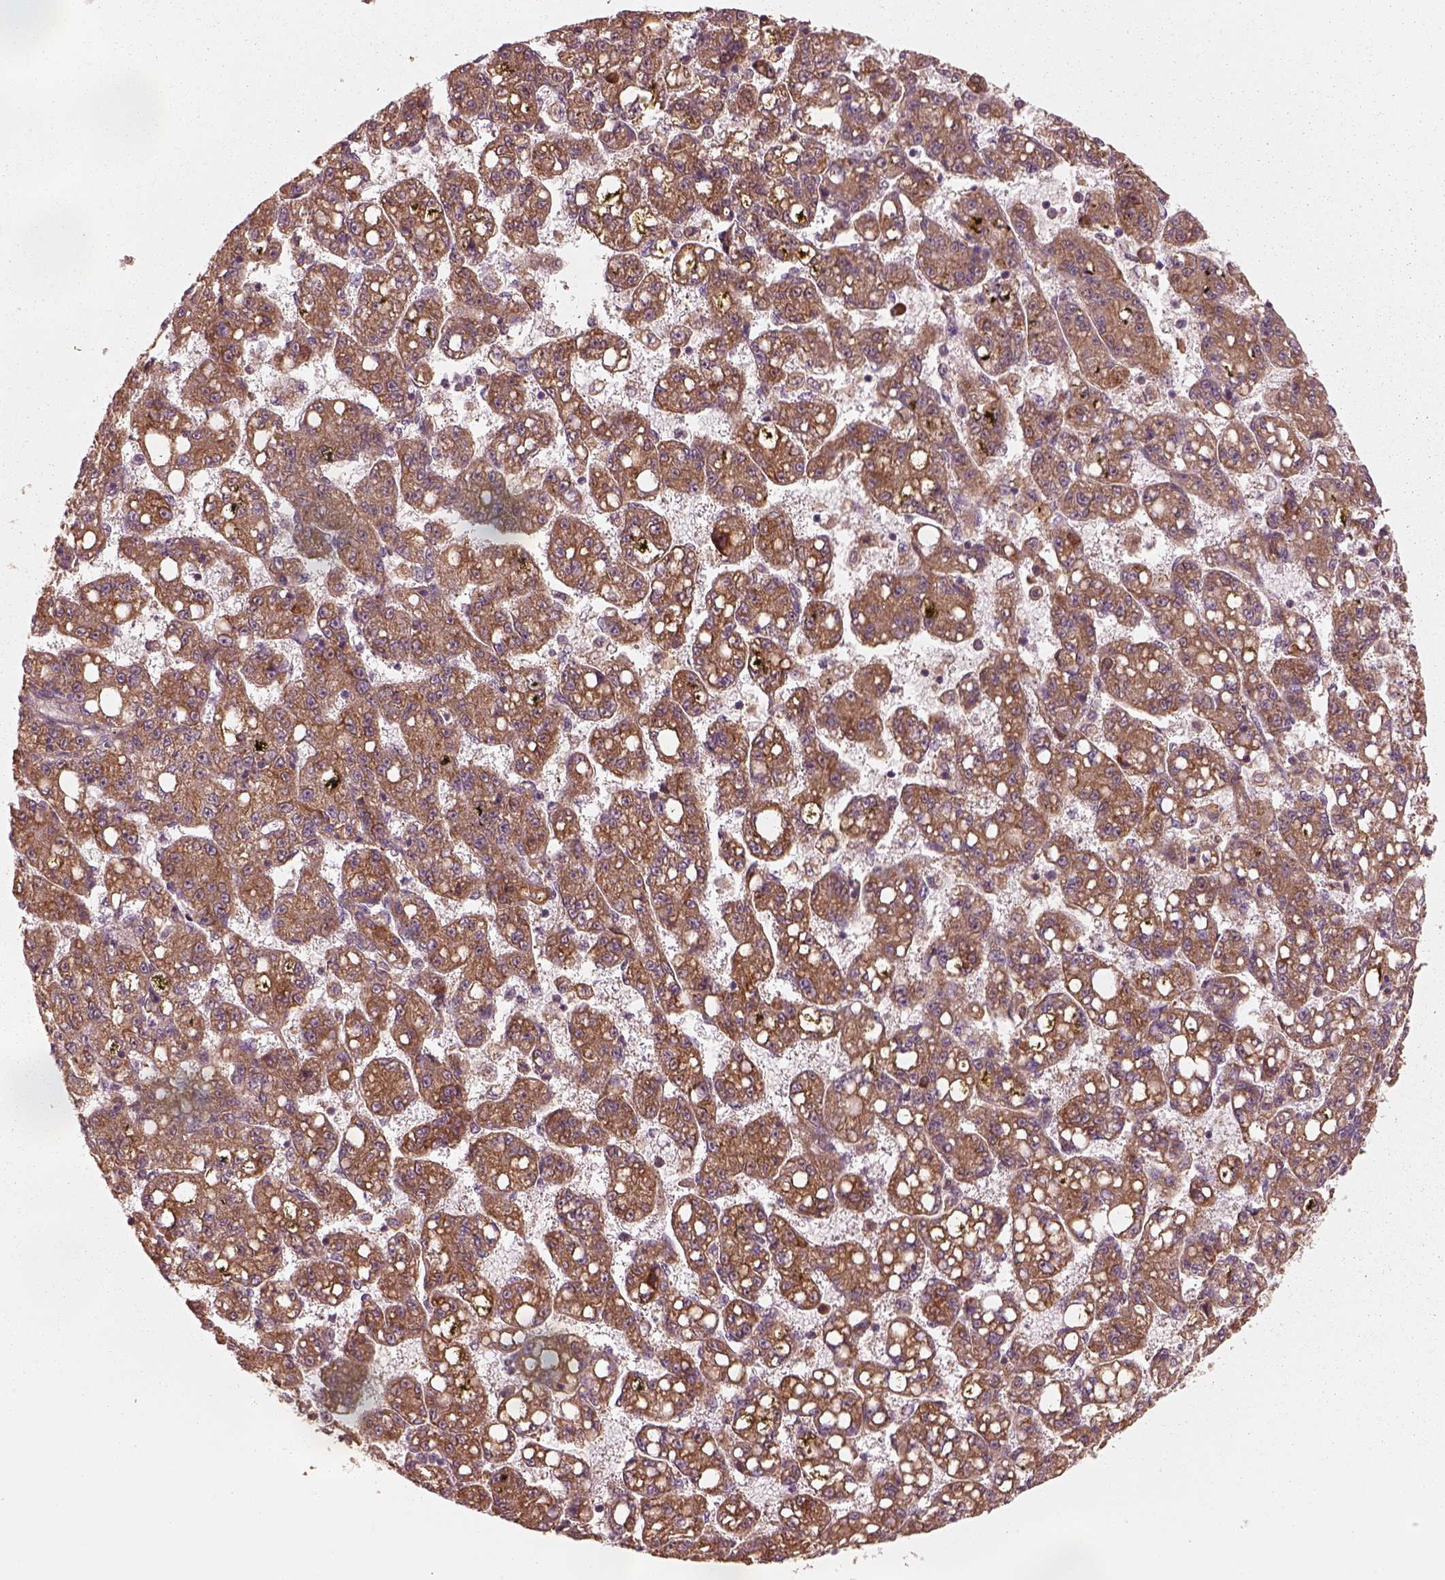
{"staining": {"intensity": "moderate", "quantity": ">75%", "location": "cytoplasmic/membranous"}, "tissue": "liver cancer", "cell_type": "Tumor cells", "image_type": "cancer", "snomed": [{"axis": "morphology", "description": "Carcinoma, Hepatocellular, NOS"}, {"axis": "topography", "description": "Liver"}], "caption": "The histopathology image demonstrates immunohistochemical staining of liver cancer. There is moderate cytoplasmic/membranous expression is appreciated in about >75% of tumor cells.", "gene": "RPS5", "patient": {"sex": "female", "age": 65}}